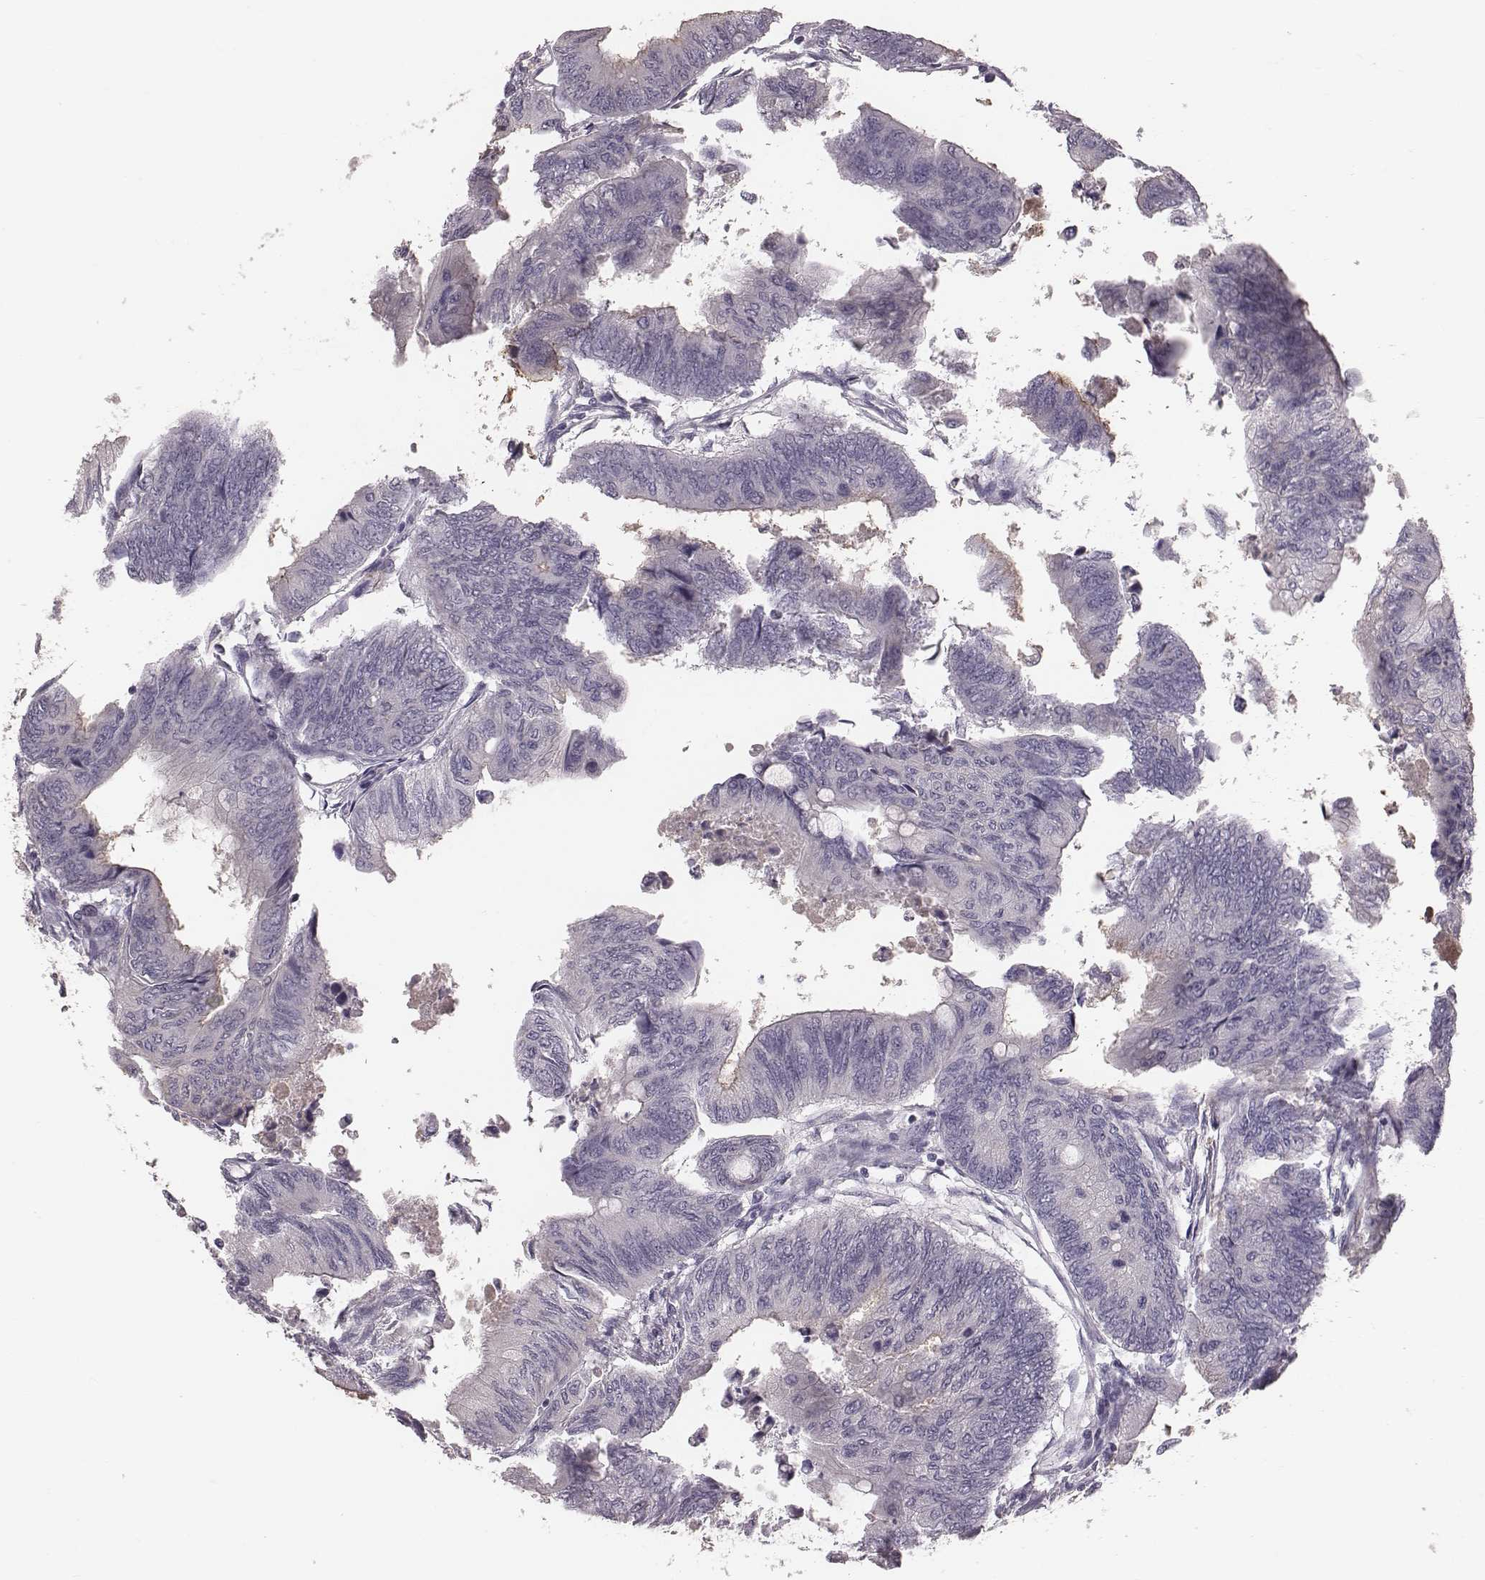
{"staining": {"intensity": "negative", "quantity": "none", "location": "none"}, "tissue": "colorectal cancer", "cell_type": "Tumor cells", "image_type": "cancer", "snomed": [{"axis": "morphology", "description": "Normal tissue, NOS"}, {"axis": "morphology", "description": "Adenocarcinoma, NOS"}, {"axis": "topography", "description": "Rectum"}, {"axis": "topography", "description": "Peripheral nerve tissue"}], "caption": "Immunohistochemical staining of human adenocarcinoma (colorectal) demonstrates no significant expression in tumor cells.", "gene": "CFTR", "patient": {"sex": "male", "age": 92}}